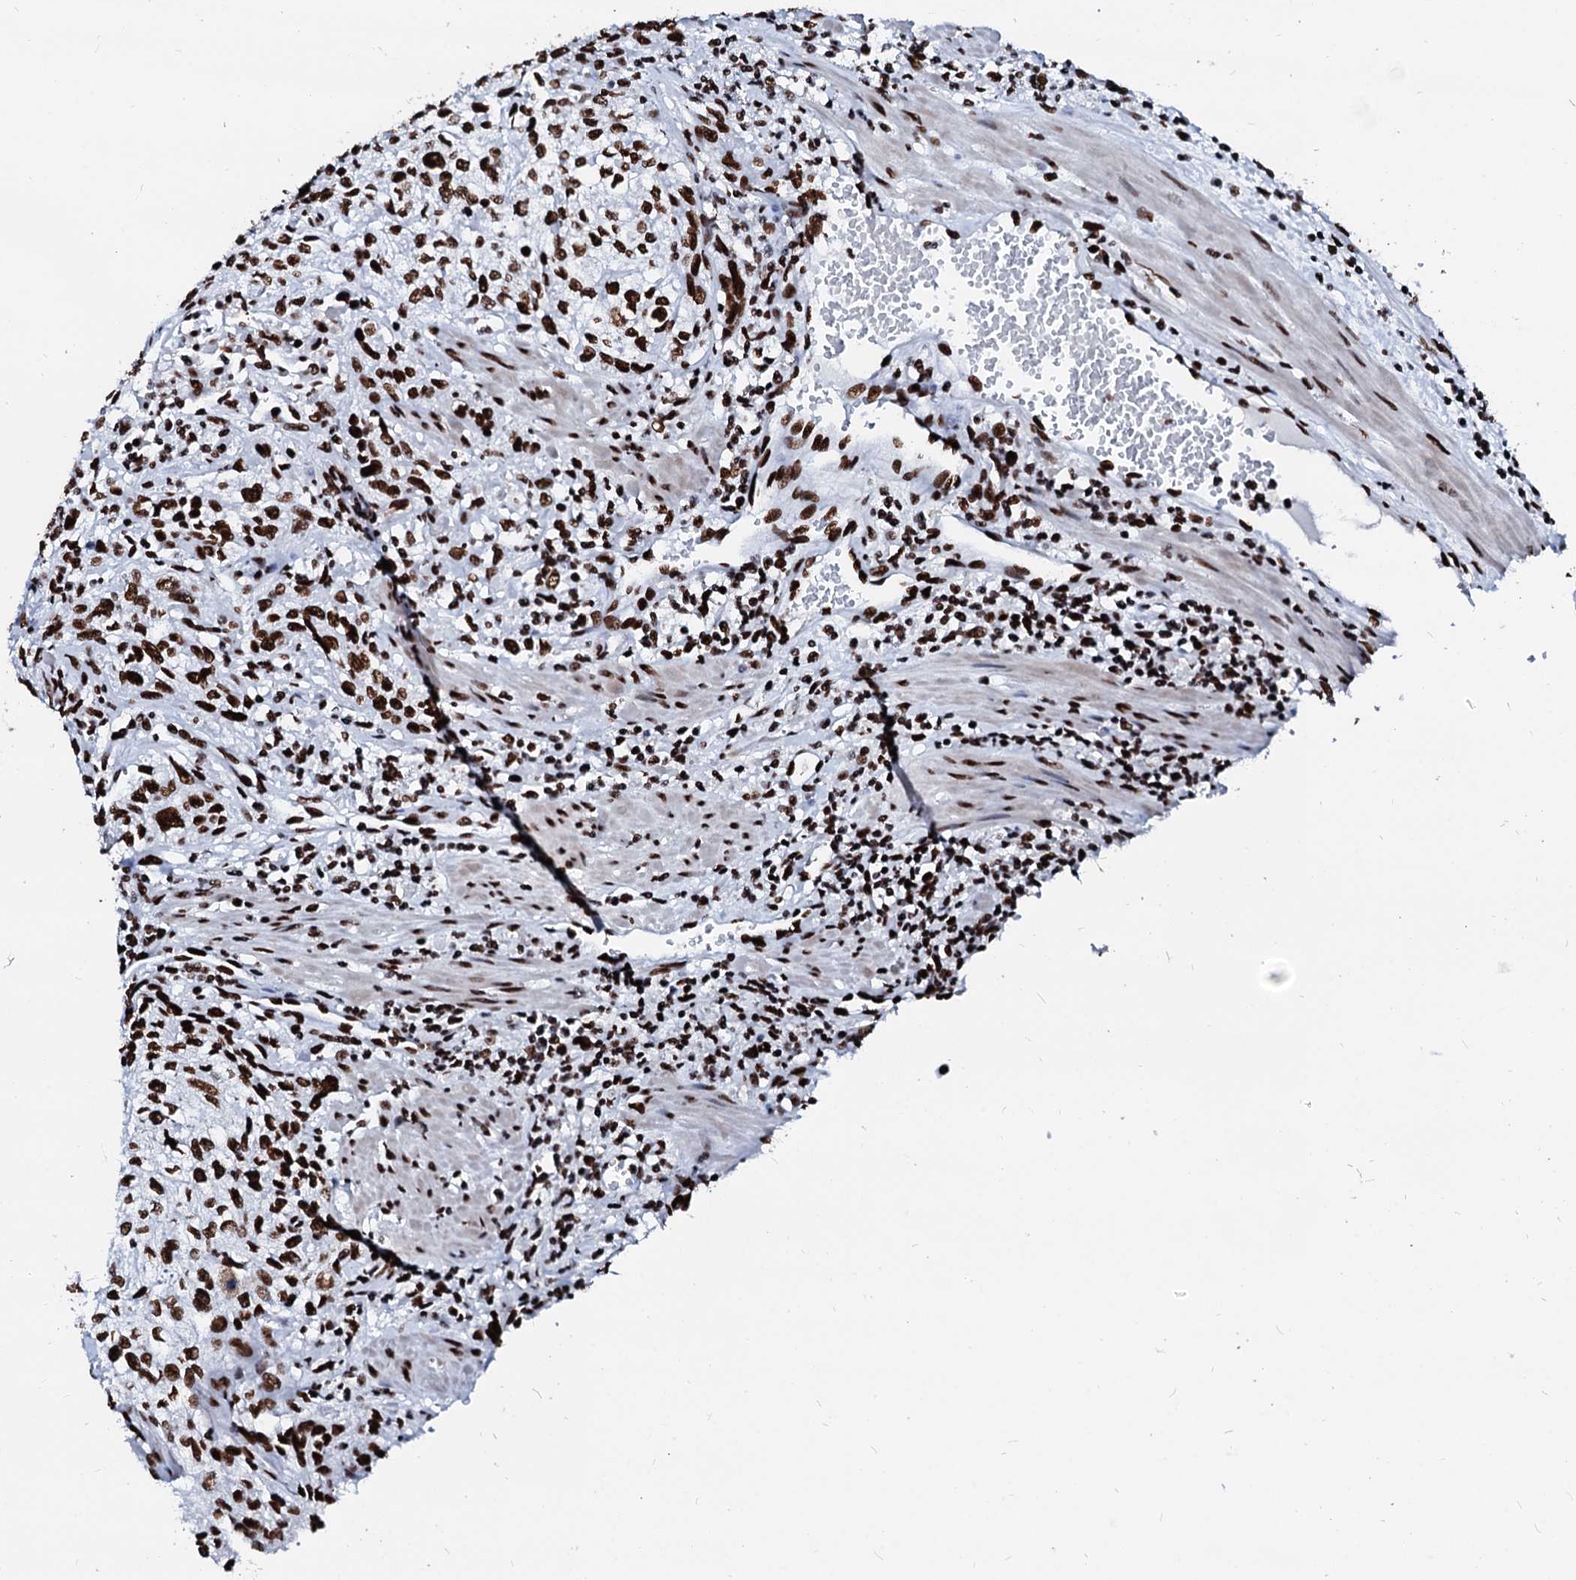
{"staining": {"intensity": "strong", "quantity": ">75%", "location": "nuclear"}, "tissue": "urothelial cancer", "cell_type": "Tumor cells", "image_type": "cancer", "snomed": [{"axis": "morphology", "description": "Normal tissue, NOS"}, {"axis": "morphology", "description": "Urothelial carcinoma, NOS"}, {"axis": "topography", "description": "Urinary bladder"}, {"axis": "topography", "description": "Peripheral nerve tissue"}], "caption": "This is a micrograph of IHC staining of transitional cell carcinoma, which shows strong staining in the nuclear of tumor cells.", "gene": "RALY", "patient": {"sex": "male", "age": 35}}